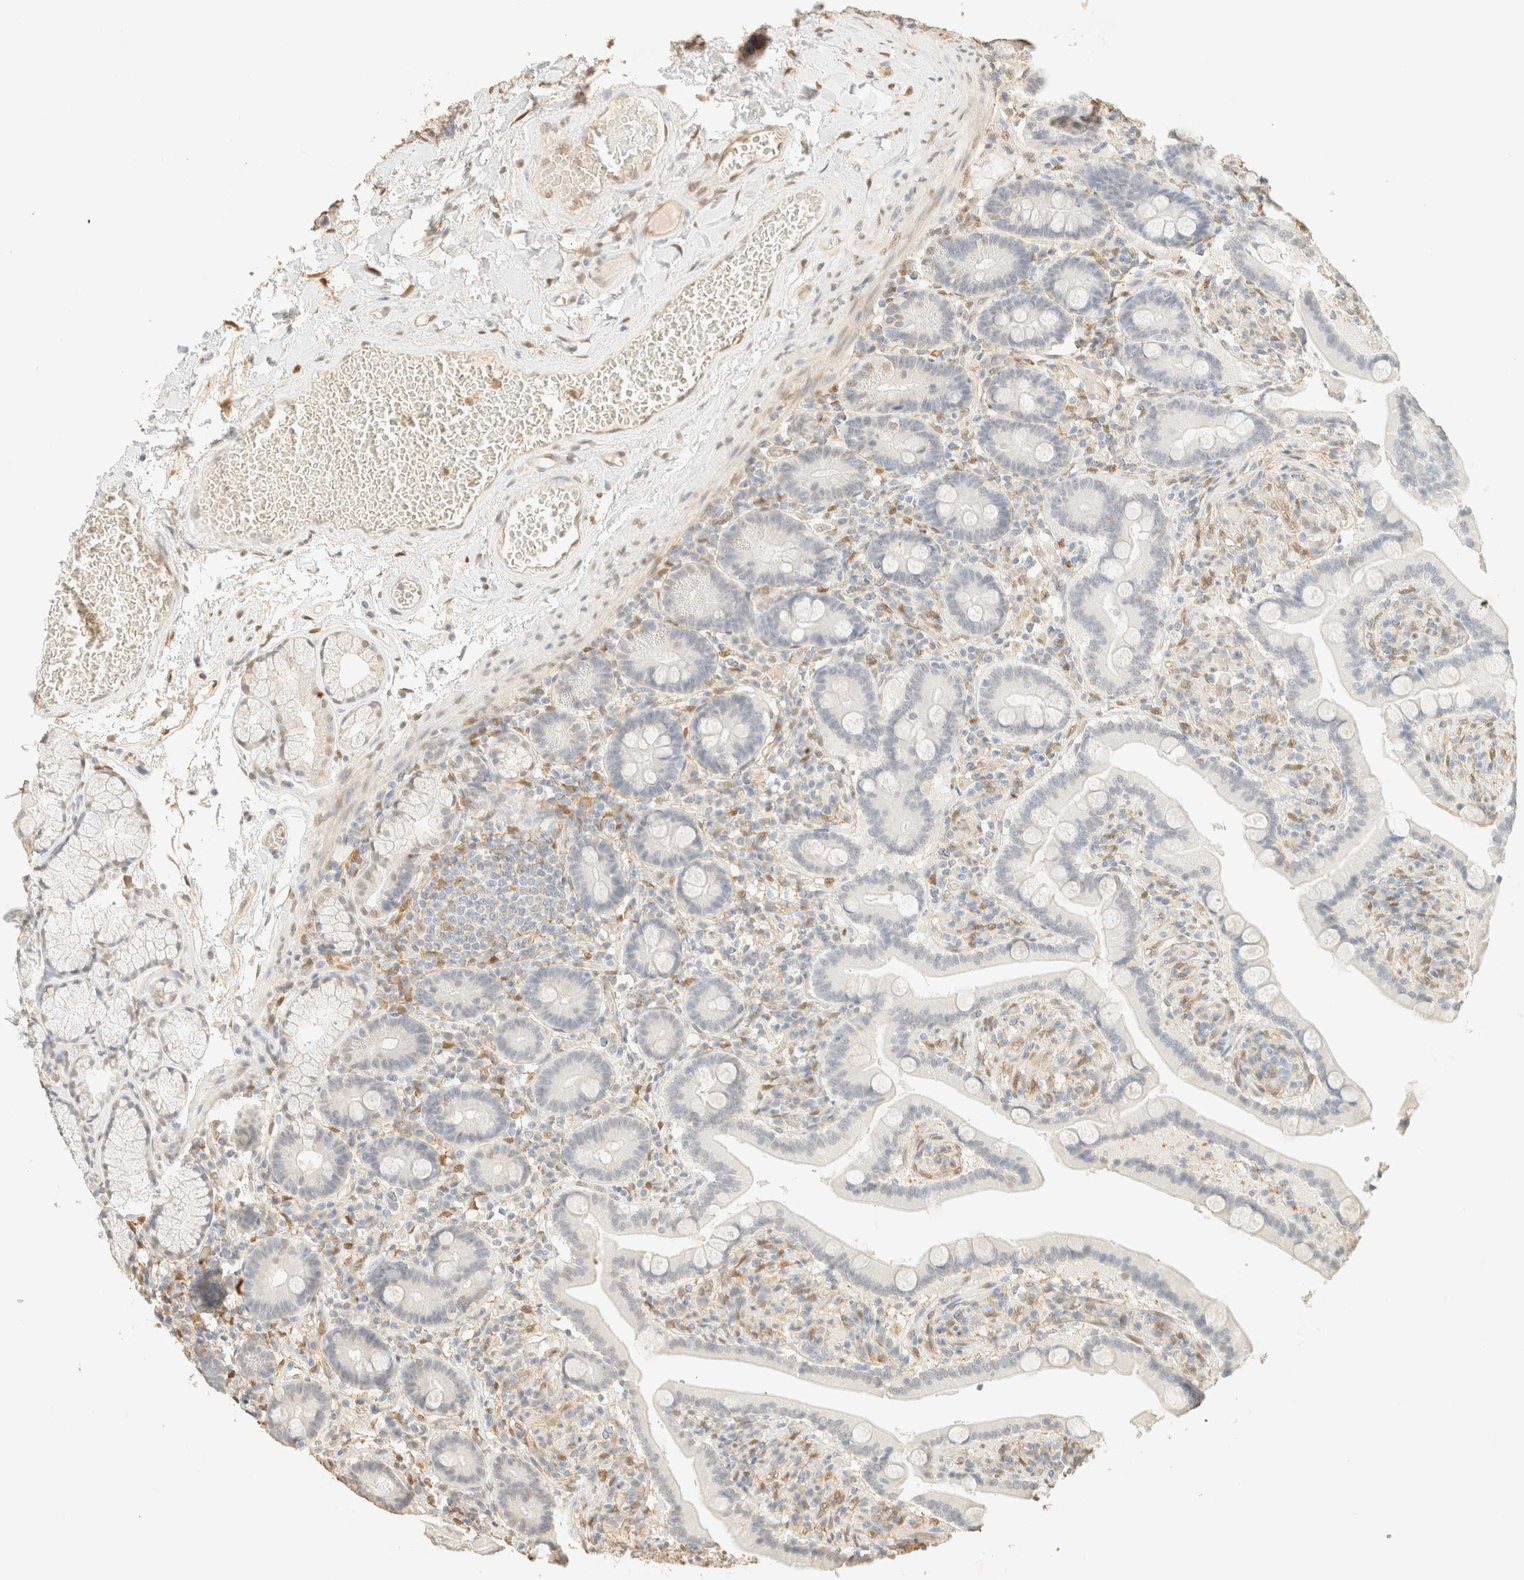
{"staining": {"intensity": "weak", "quantity": "<25%", "location": "nuclear"}, "tissue": "duodenum", "cell_type": "Glandular cells", "image_type": "normal", "snomed": [{"axis": "morphology", "description": "Normal tissue, NOS"}, {"axis": "topography", "description": "Duodenum"}], "caption": "IHC of benign human duodenum demonstrates no positivity in glandular cells.", "gene": "S100A13", "patient": {"sex": "male", "age": 54}}